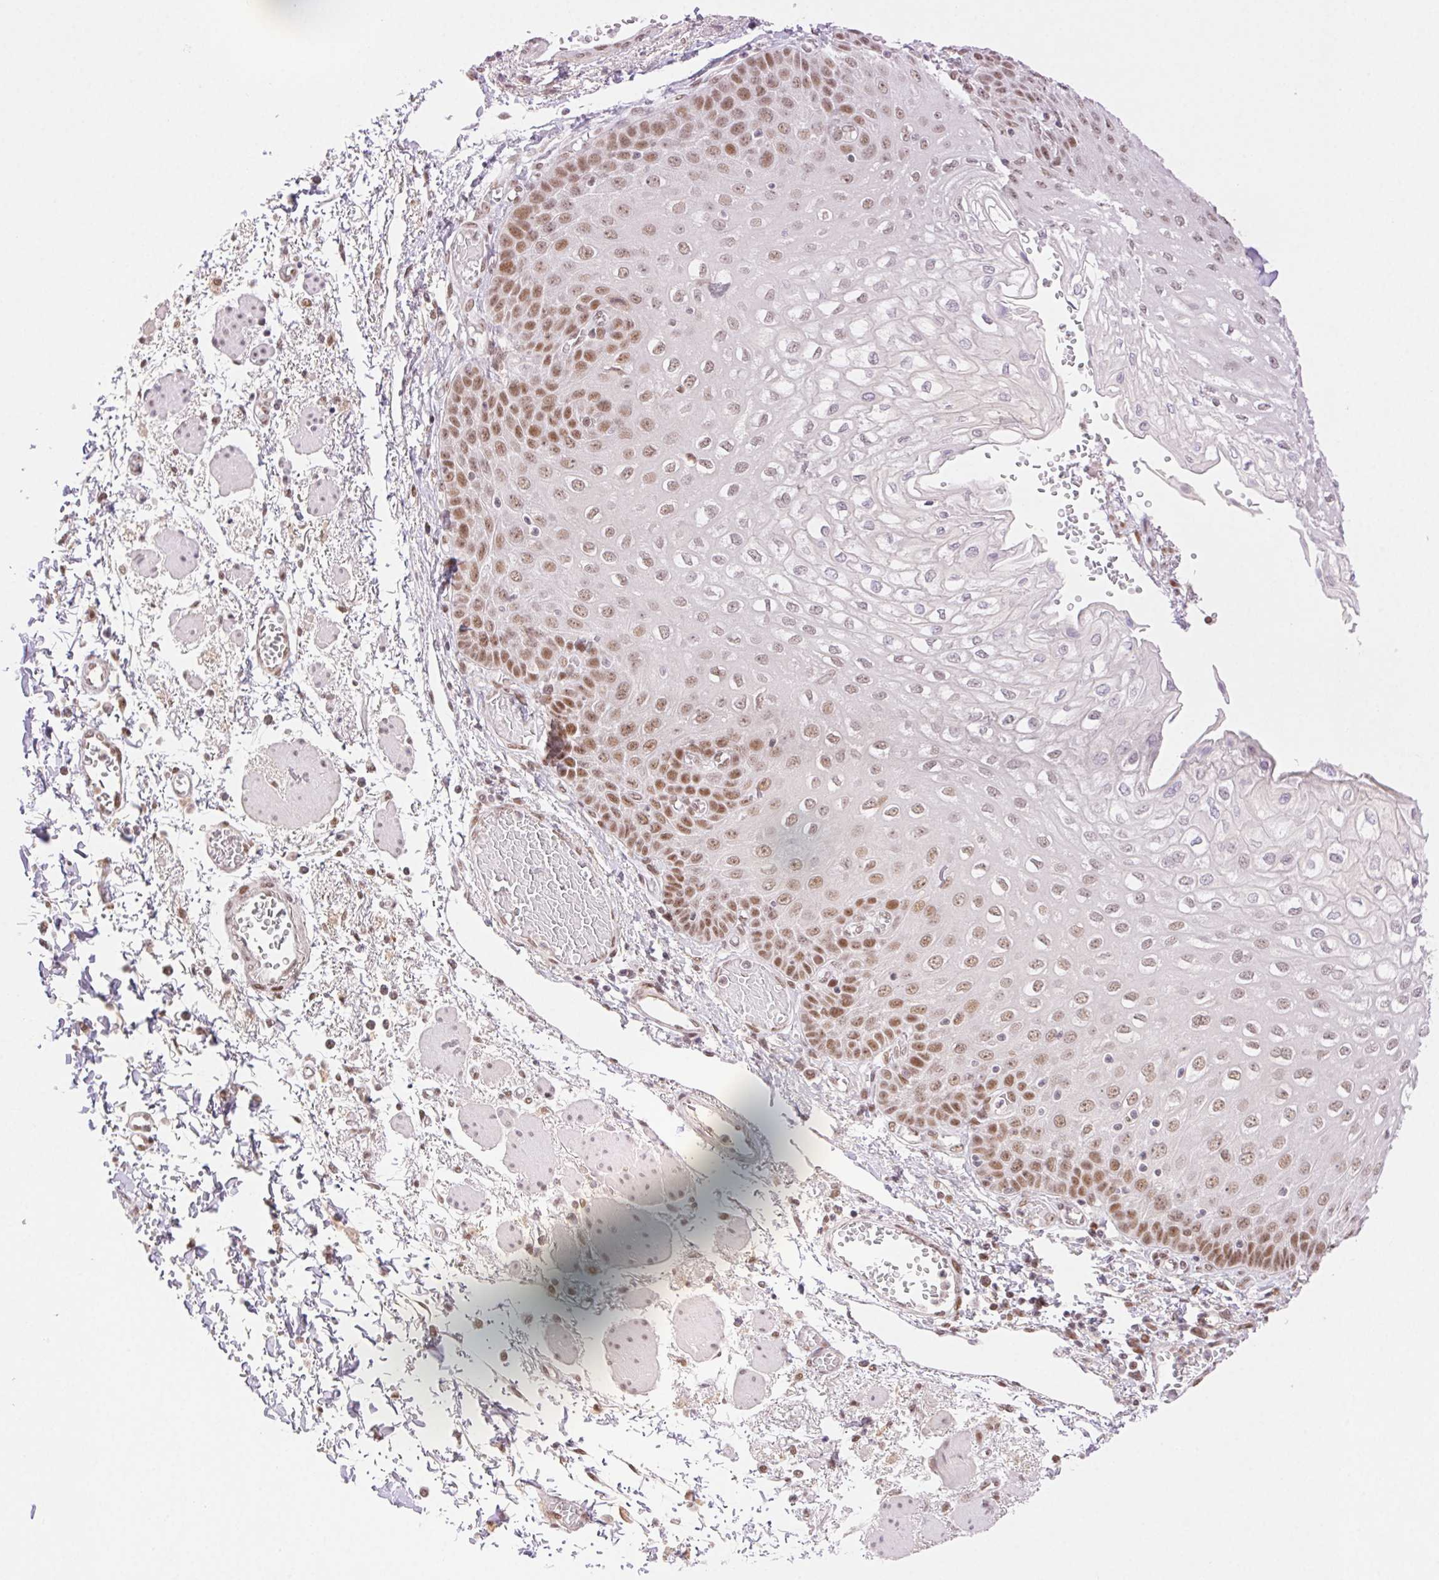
{"staining": {"intensity": "moderate", "quantity": "25%-75%", "location": "nuclear"}, "tissue": "esophagus", "cell_type": "Squamous epithelial cells", "image_type": "normal", "snomed": [{"axis": "morphology", "description": "Normal tissue, NOS"}, {"axis": "morphology", "description": "Adenocarcinoma, NOS"}, {"axis": "topography", "description": "Esophagus"}], "caption": "Immunohistochemistry (IHC) histopathology image of unremarkable human esophagus stained for a protein (brown), which demonstrates medium levels of moderate nuclear expression in about 25%-75% of squamous epithelial cells.", "gene": "H2AZ1", "patient": {"sex": "male", "age": 81}}